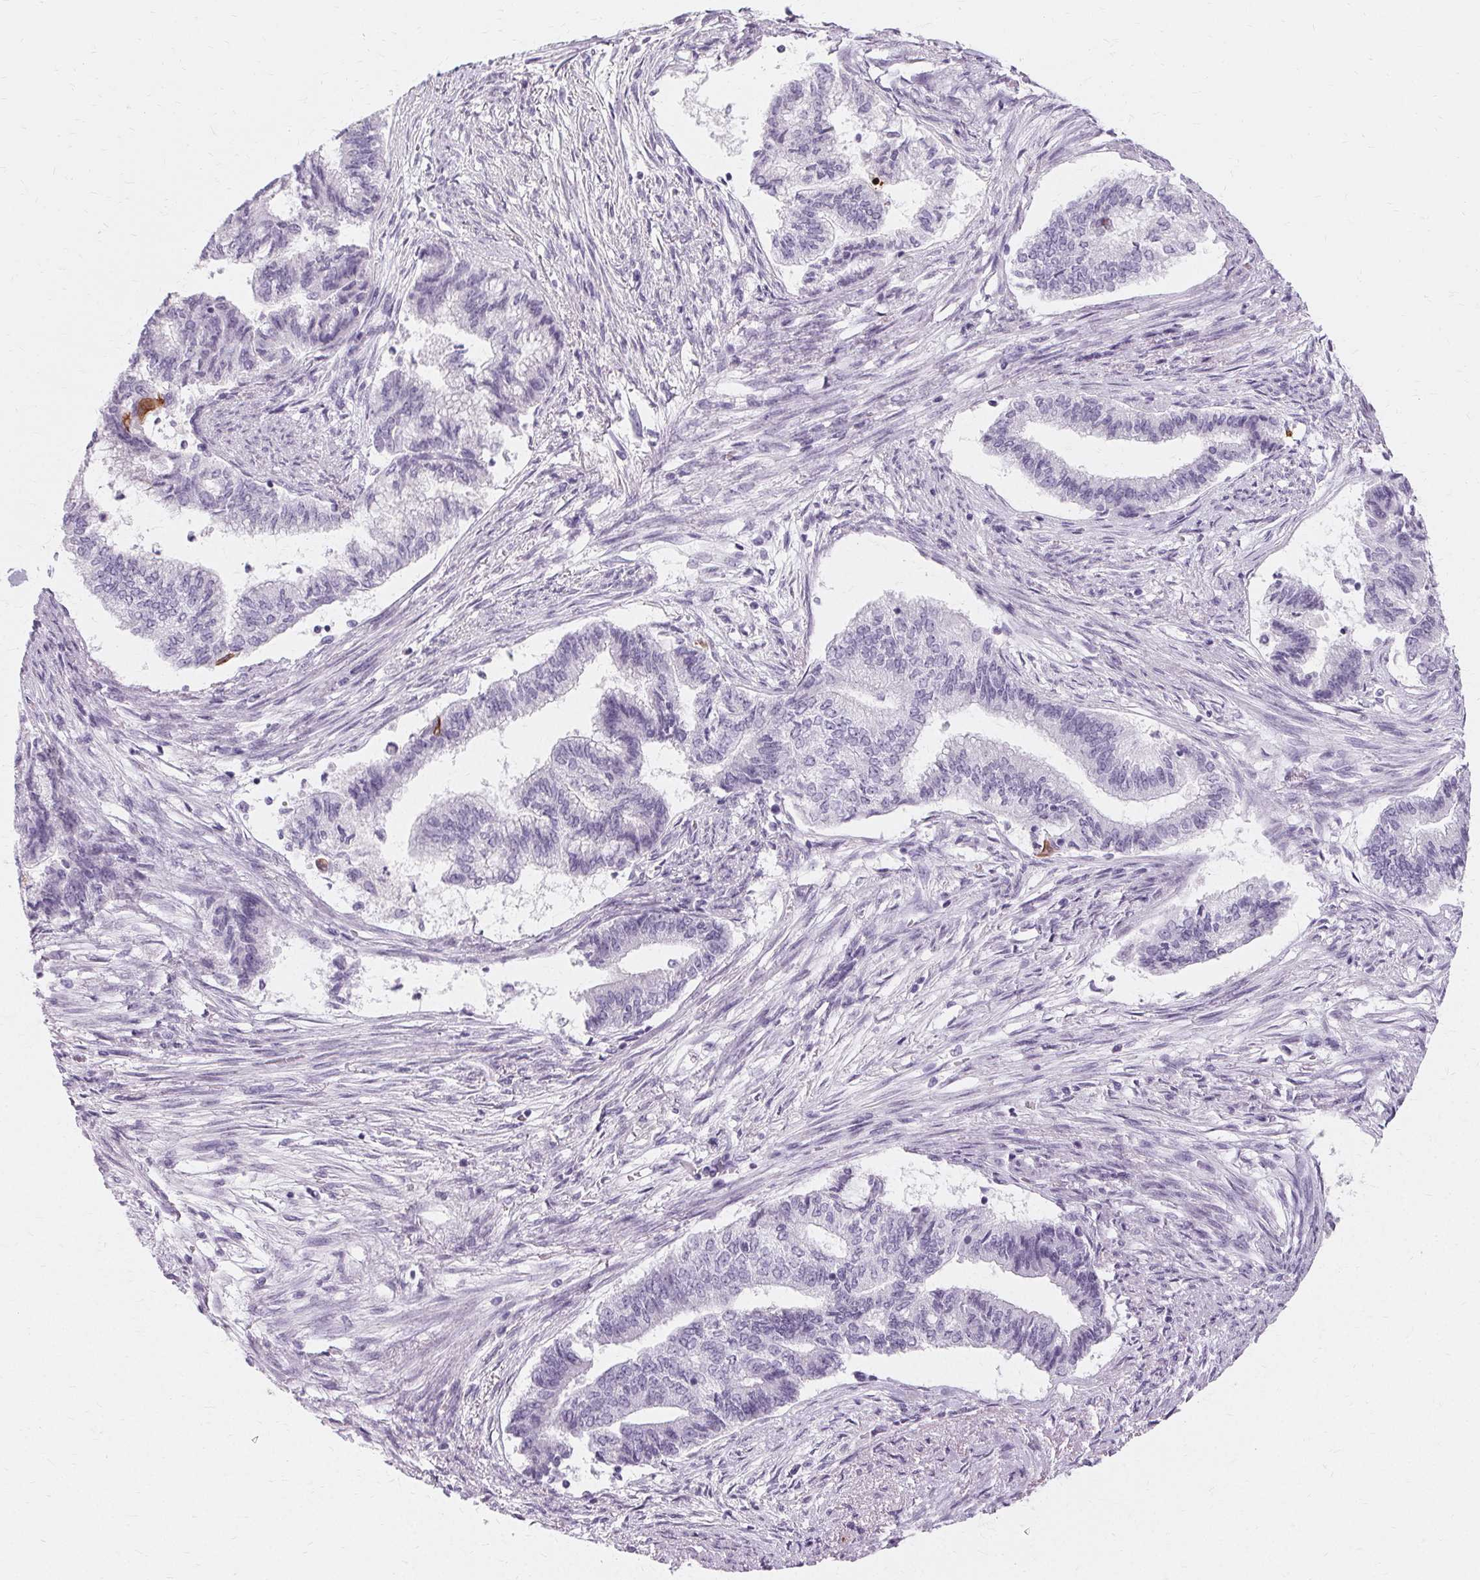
{"staining": {"intensity": "negative", "quantity": "none", "location": "none"}, "tissue": "endometrial cancer", "cell_type": "Tumor cells", "image_type": "cancer", "snomed": [{"axis": "morphology", "description": "Adenocarcinoma, NOS"}, {"axis": "topography", "description": "Endometrium"}], "caption": "A high-resolution micrograph shows IHC staining of endometrial cancer, which demonstrates no significant staining in tumor cells. Brightfield microscopy of IHC stained with DAB (3,3'-diaminobenzidine) (brown) and hematoxylin (blue), captured at high magnification.", "gene": "KRT6C", "patient": {"sex": "female", "age": 65}}